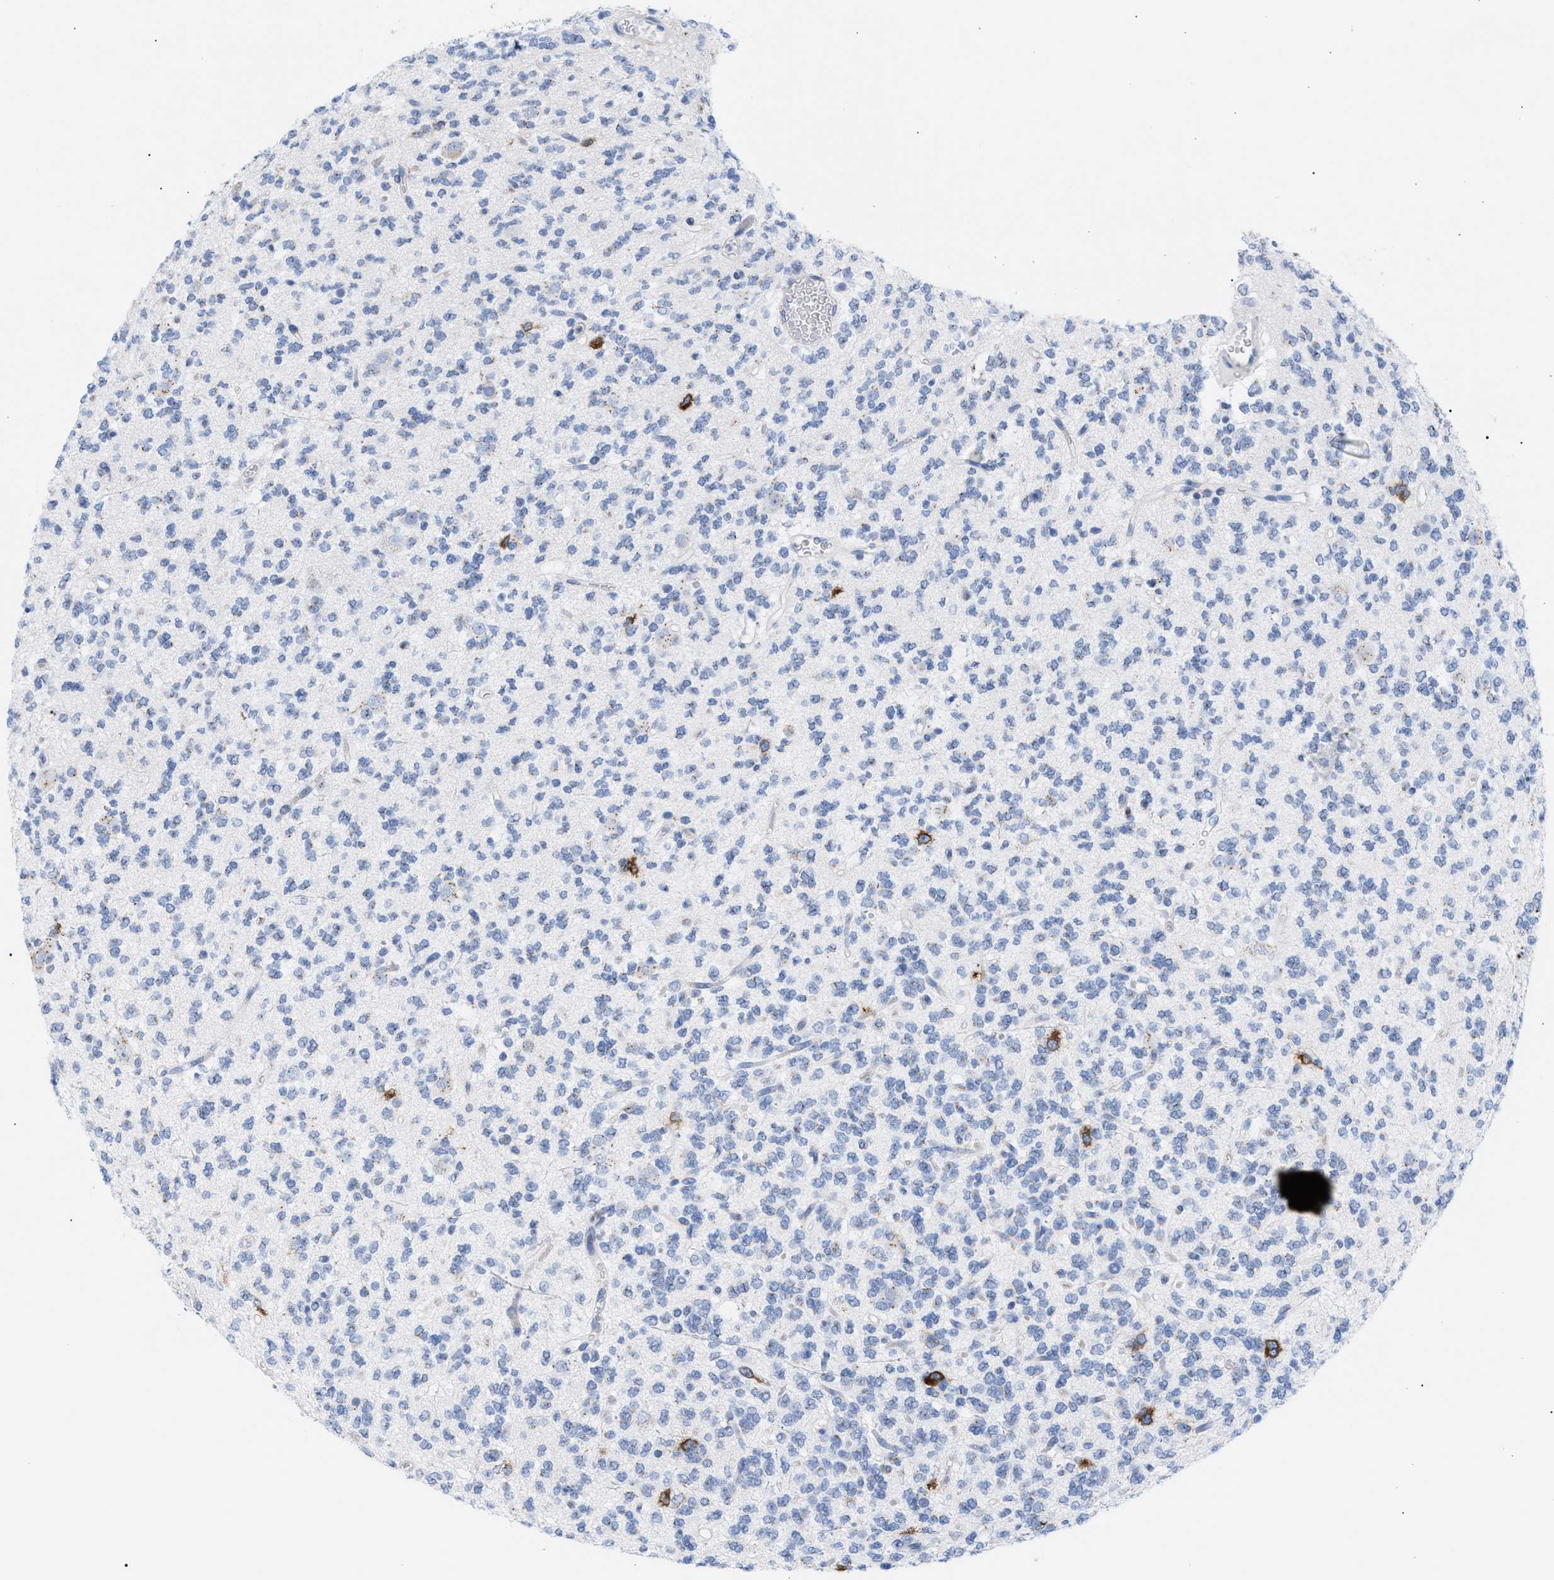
{"staining": {"intensity": "moderate", "quantity": "<25%", "location": "cytoplasmic/membranous"}, "tissue": "glioma", "cell_type": "Tumor cells", "image_type": "cancer", "snomed": [{"axis": "morphology", "description": "Glioma, malignant, Low grade"}, {"axis": "topography", "description": "Brain"}], "caption": "Moderate cytoplasmic/membranous staining for a protein is present in approximately <25% of tumor cells of glioma using immunohistochemistry (IHC).", "gene": "TACC3", "patient": {"sex": "male", "age": 38}}